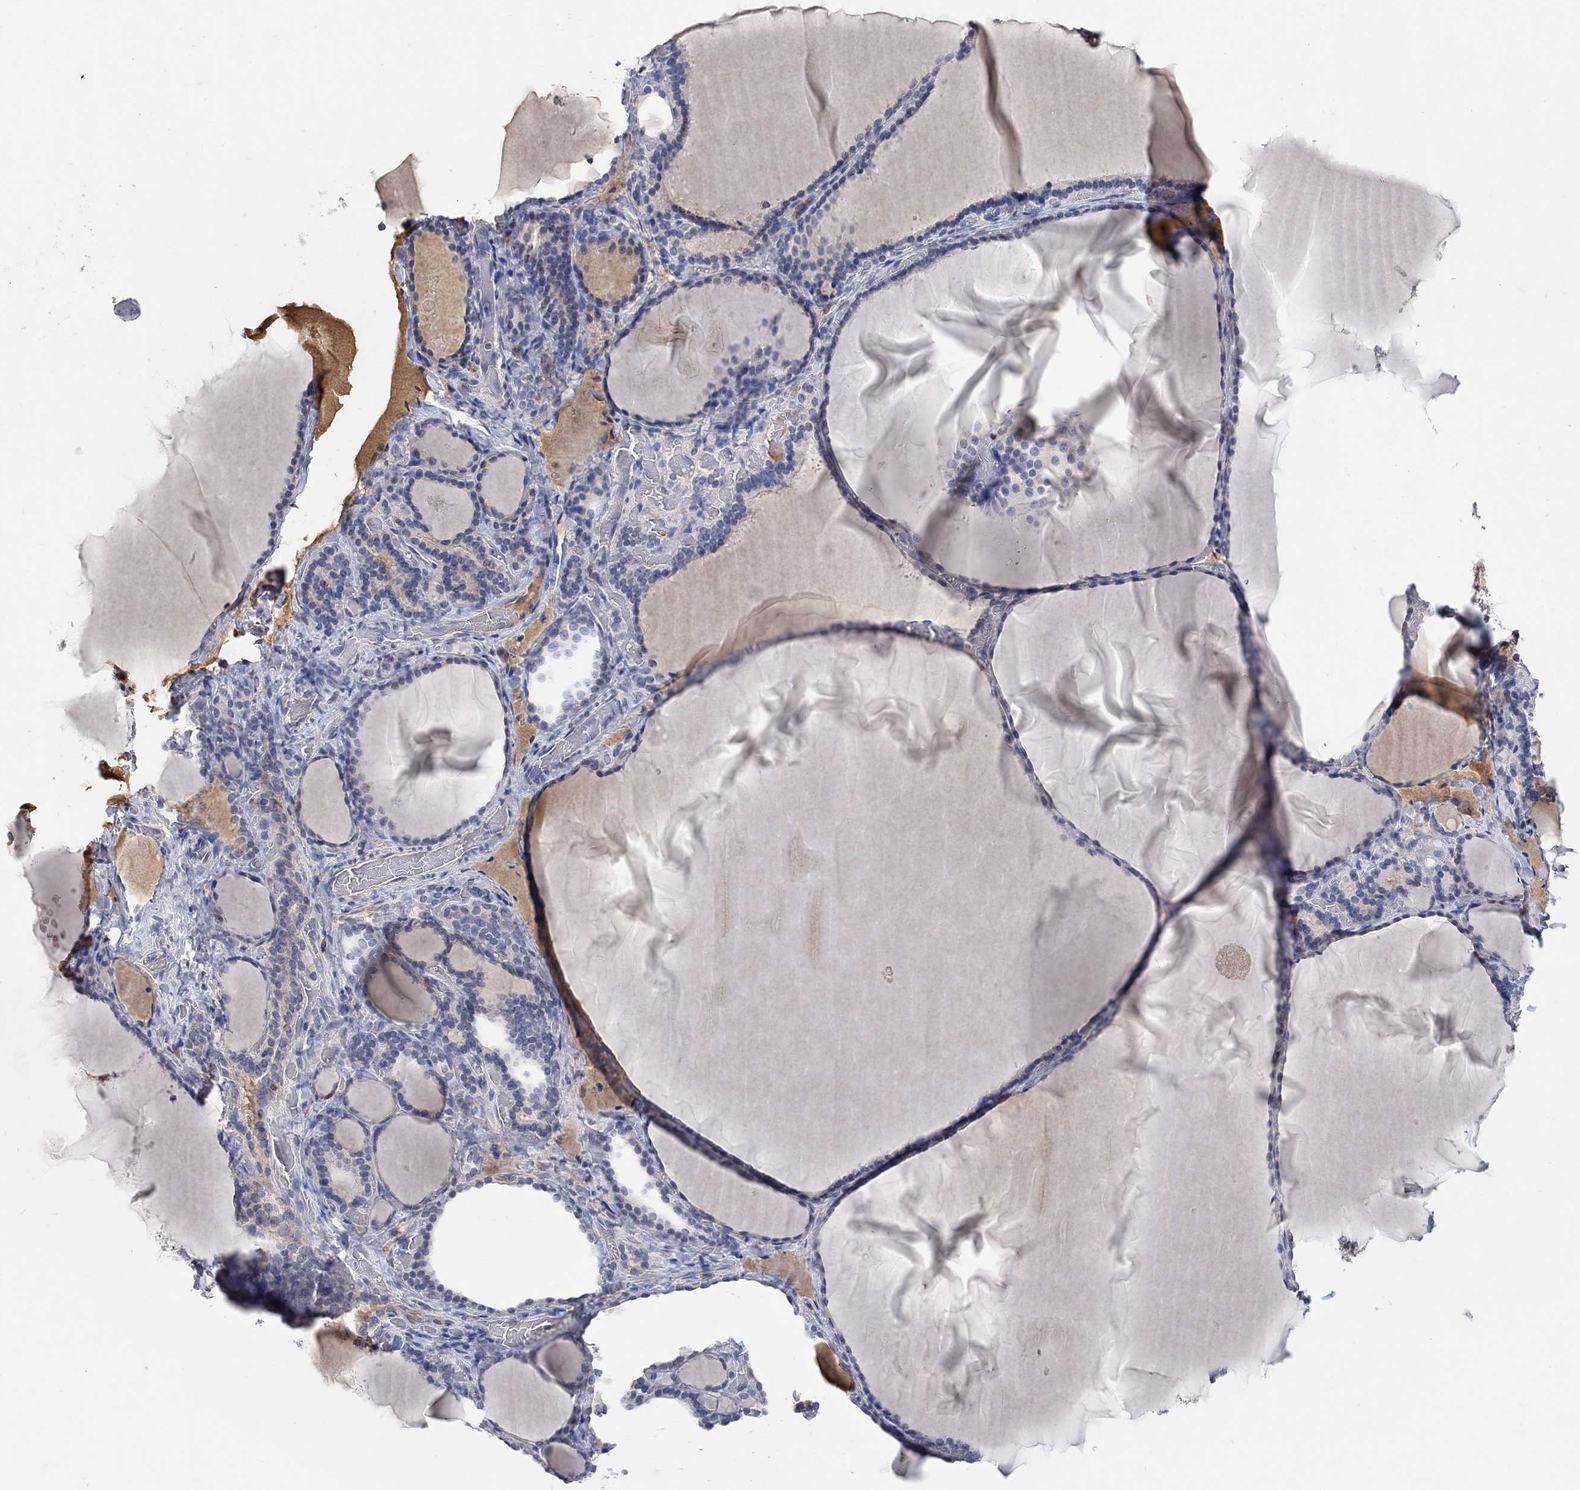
{"staining": {"intensity": "negative", "quantity": "none", "location": "none"}, "tissue": "thyroid gland", "cell_type": "Glandular cells", "image_type": "normal", "snomed": [{"axis": "morphology", "description": "Normal tissue, NOS"}, {"axis": "morphology", "description": "Hyperplasia, NOS"}, {"axis": "topography", "description": "Thyroid gland"}], "caption": "Immunohistochemistry photomicrograph of normal thyroid gland: human thyroid gland stained with DAB demonstrates no significant protein positivity in glandular cells.", "gene": "MSTN", "patient": {"sex": "female", "age": 27}}